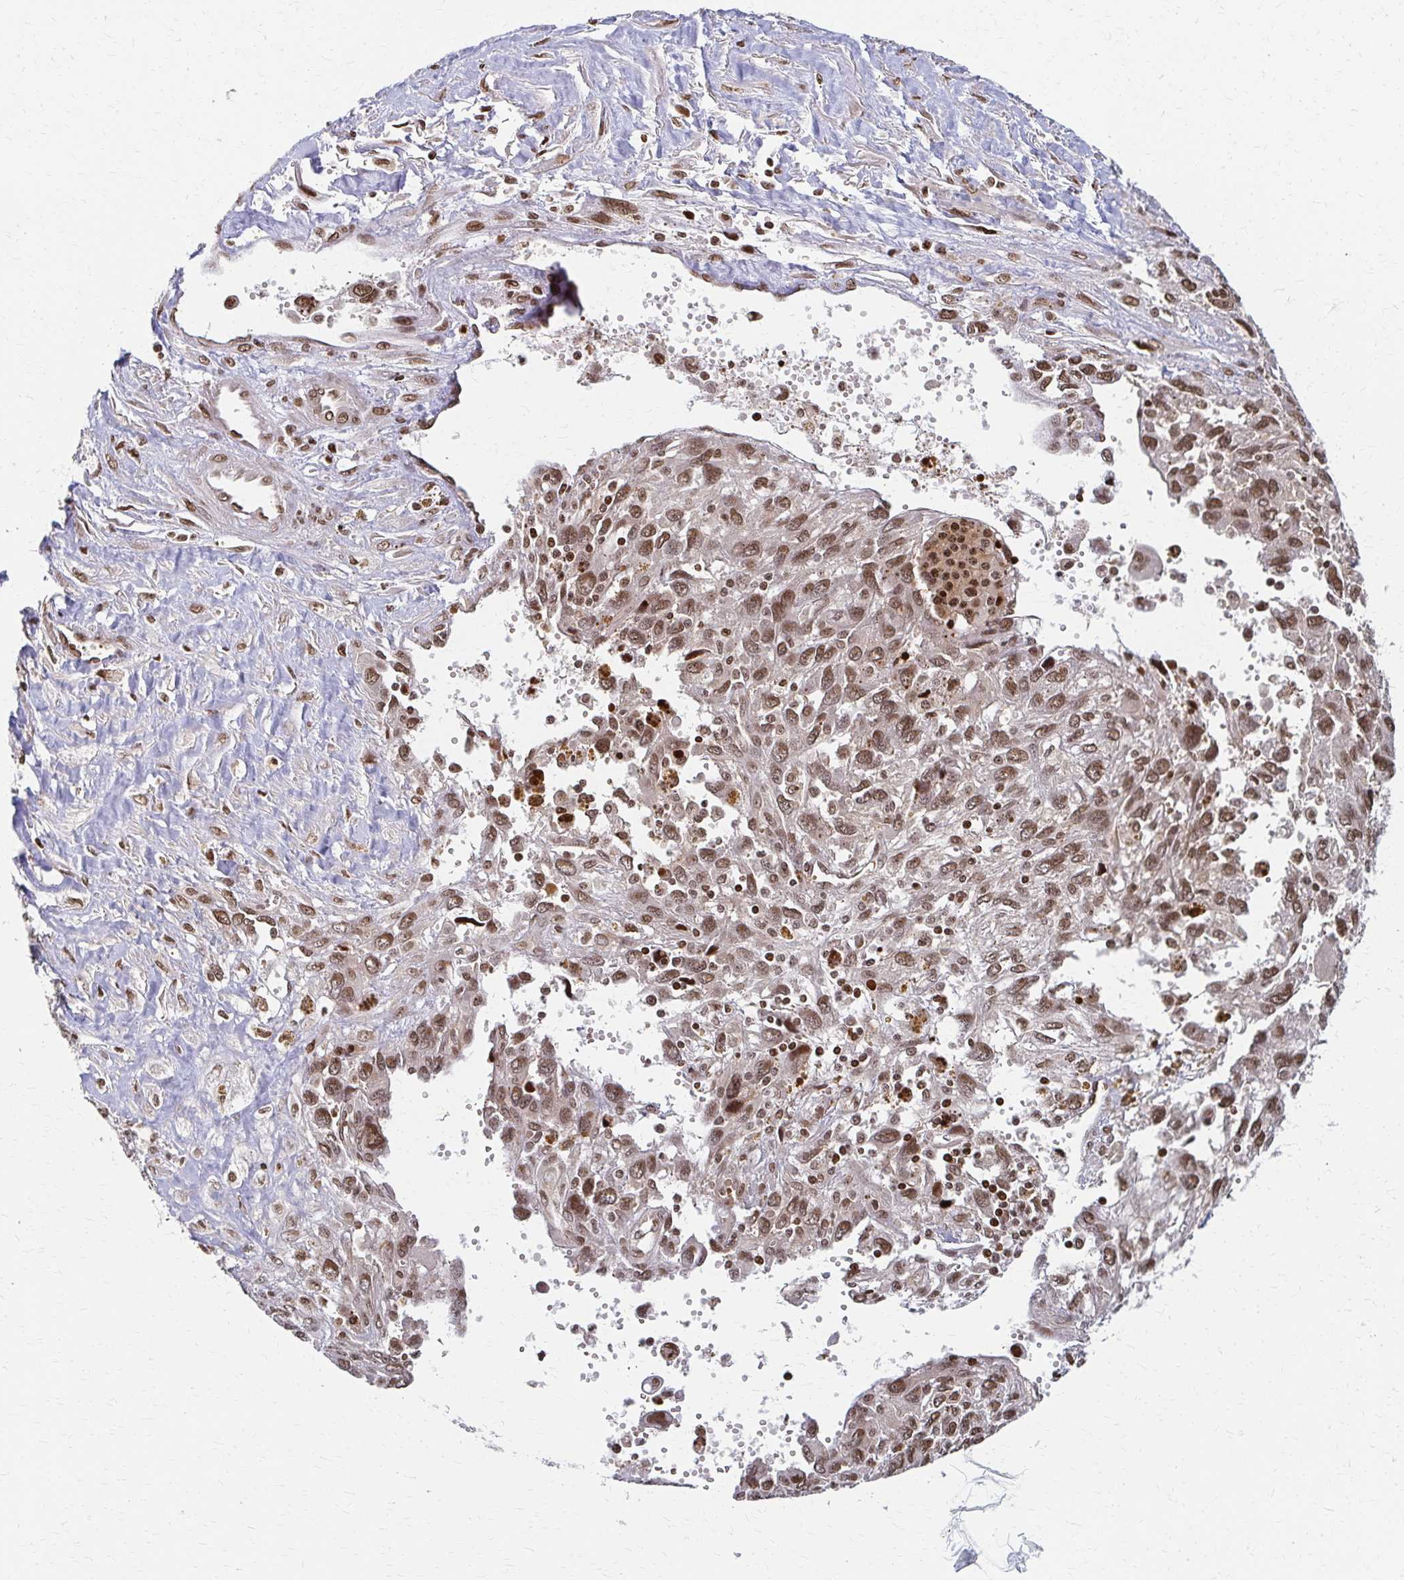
{"staining": {"intensity": "moderate", "quantity": ">75%", "location": "nuclear"}, "tissue": "pancreatic cancer", "cell_type": "Tumor cells", "image_type": "cancer", "snomed": [{"axis": "morphology", "description": "Adenocarcinoma, NOS"}, {"axis": "topography", "description": "Pancreas"}], "caption": "Adenocarcinoma (pancreatic) stained for a protein (brown) shows moderate nuclear positive expression in approximately >75% of tumor cells.", "gene": "PSMD7", "patient": {"sex": "female", "age": 47}}